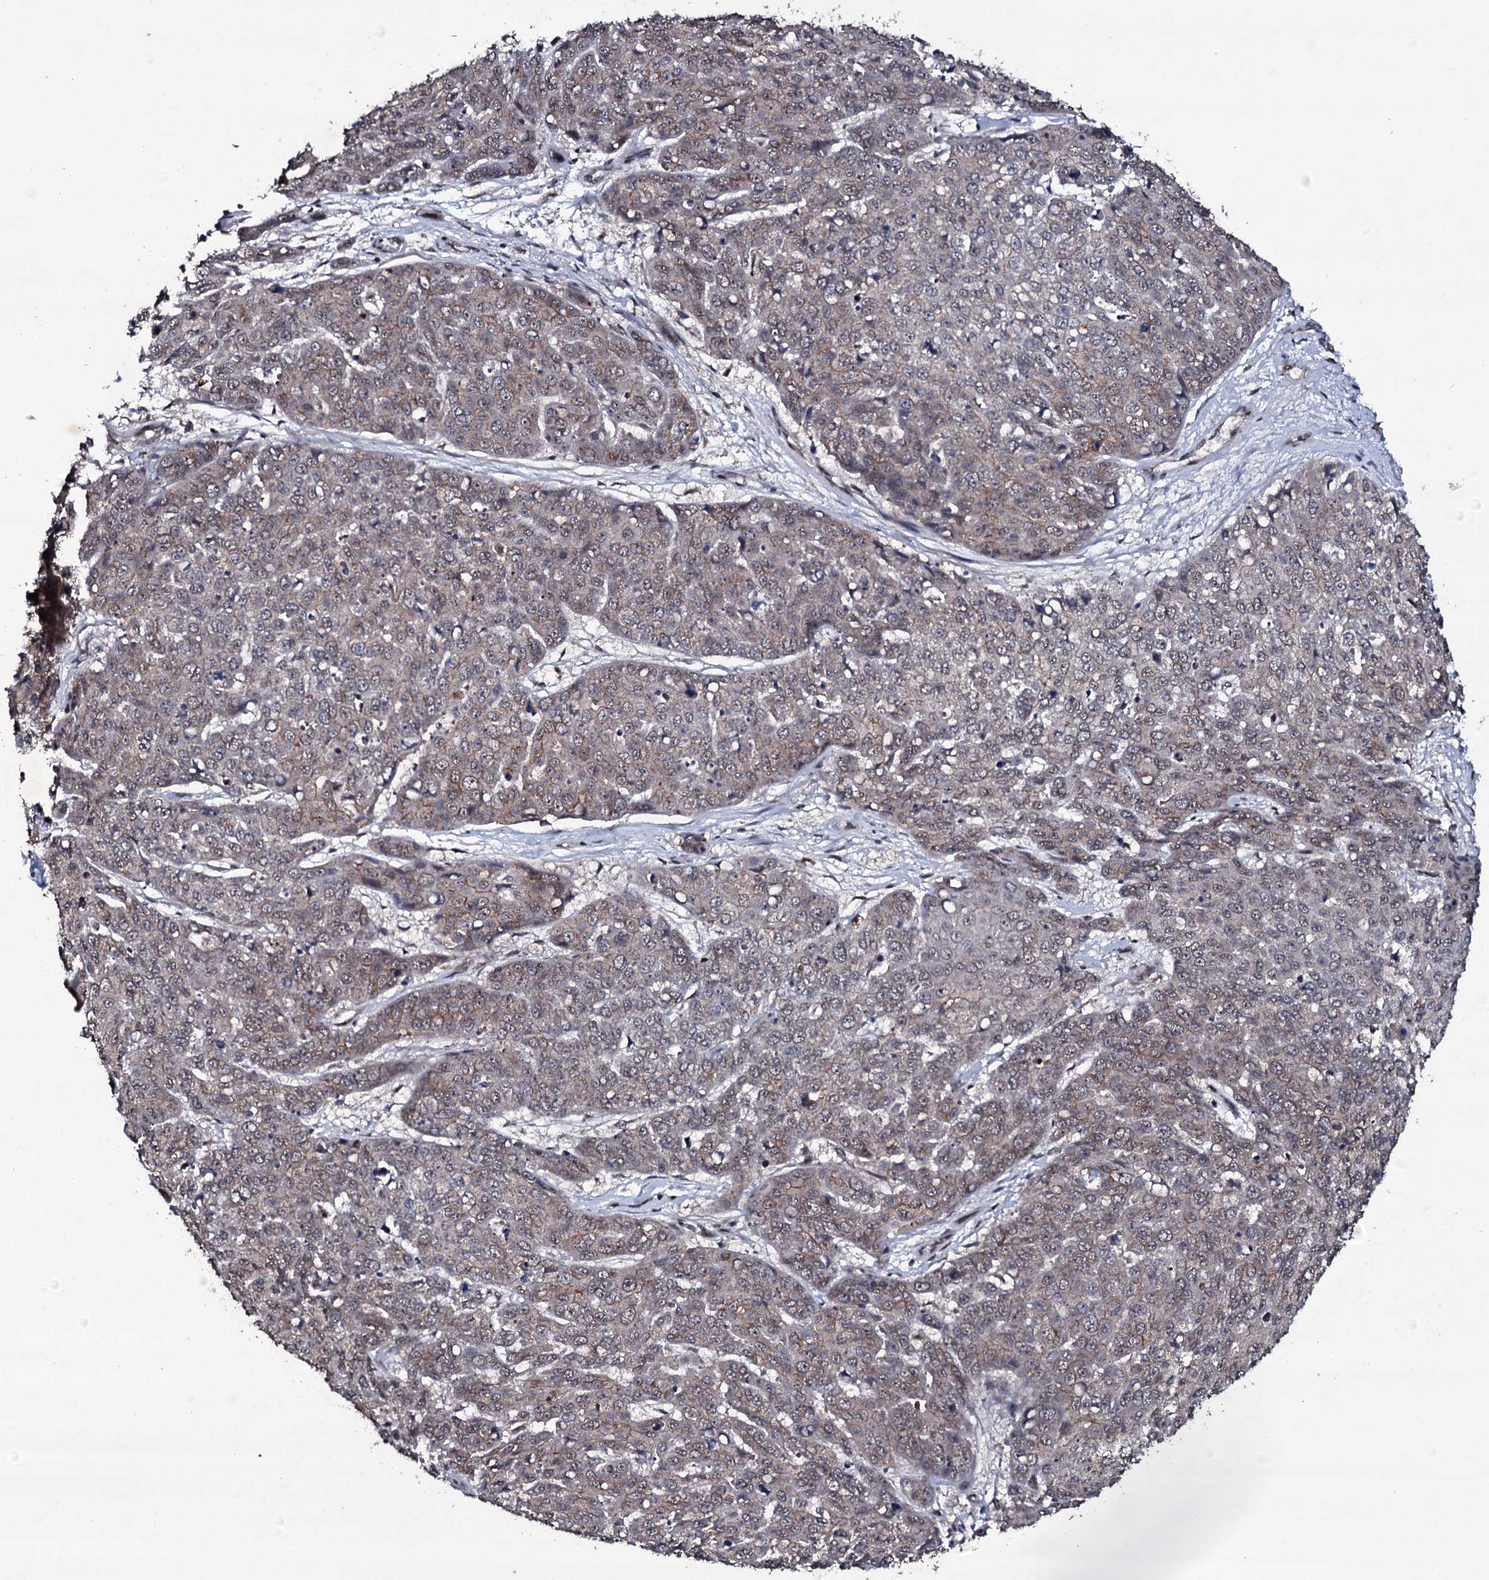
{"staining": {"intensity": "weak", "quantity": "<25%", "location": "cytoplasmic/membranous"}, "tissue": "skin cancer", "cell_type": "Tumor cells", "image_type": "cancer", "snomed": [{"axis": "morphology", "description": "Squamous cell carcinoma, NOS"}, {"axis": "topography", "description": "Skin"}], "caption": "An immunohistochemistry photomicrograph of squamous cell carcinoma (skin) is shown. There is no staining in tumor cells of squamous cell carcinoma (skin). Brightfield microscopy of immunohistochemistry stained with DAB (3,3'-diaminobenzidine) (brown) and hematoxylin (blue), captured at high magnification.", "gene": "MRPS31", "patient": {"sex": "male", "age": 71}}